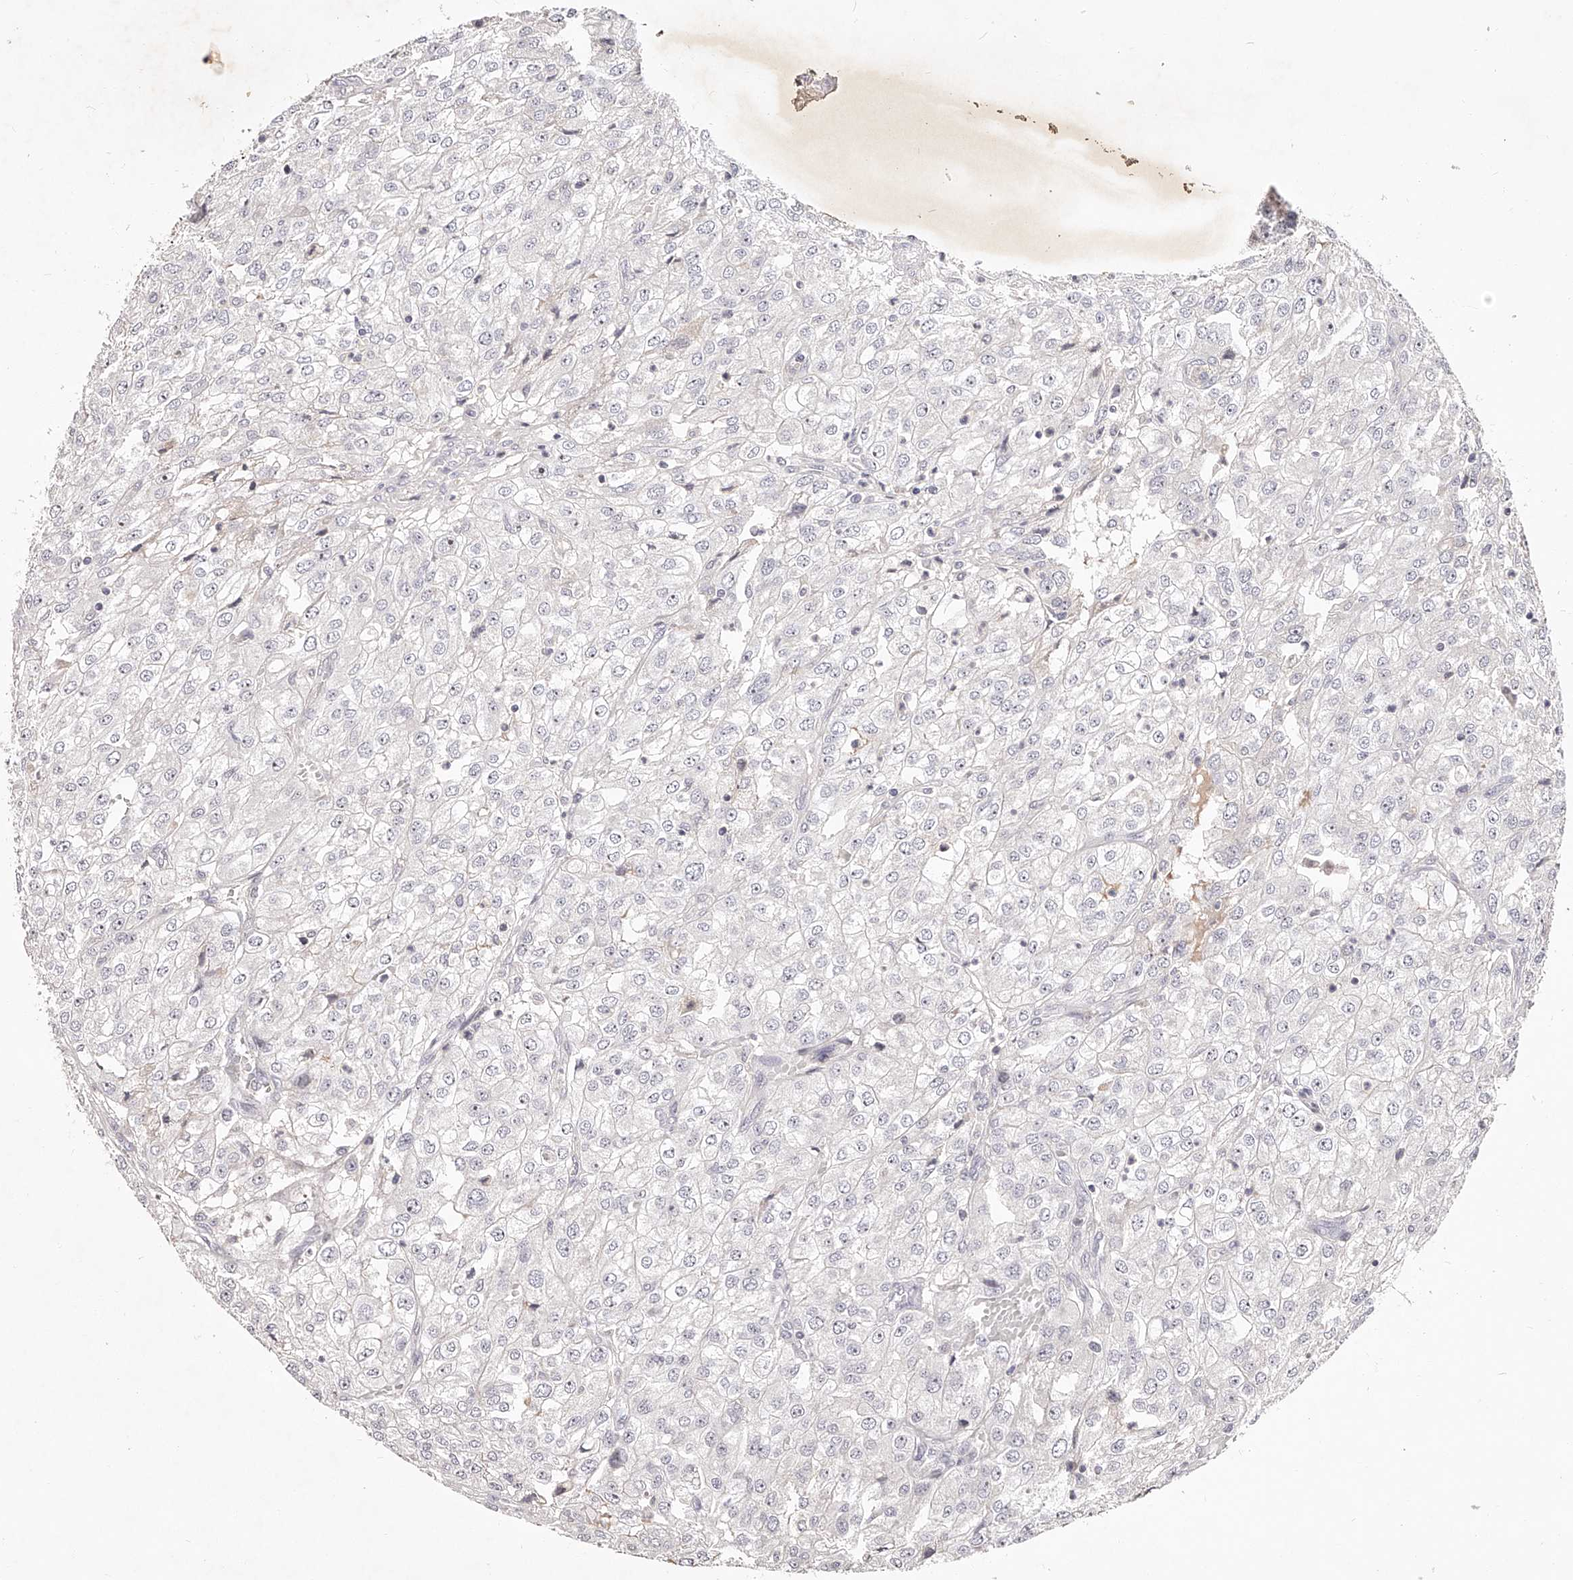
{"staining": {"intensity": "negative", "quantity": "none", "location": "none"}, "tissue": "renal cancer", "cell_type": "Tumor cells", "image_type": "cancer", "snomed": [{"axis": "morphology", "description": "Adenocarcinoma, NOS"}, {"axis": "topography", "description": "Kidney"}], "caption": "Tumor cells are negative for protein expression in human adenocarcinoma (renal).", "gene": "PHACTR1", "patient": {"sex": "female", "age": 54}}